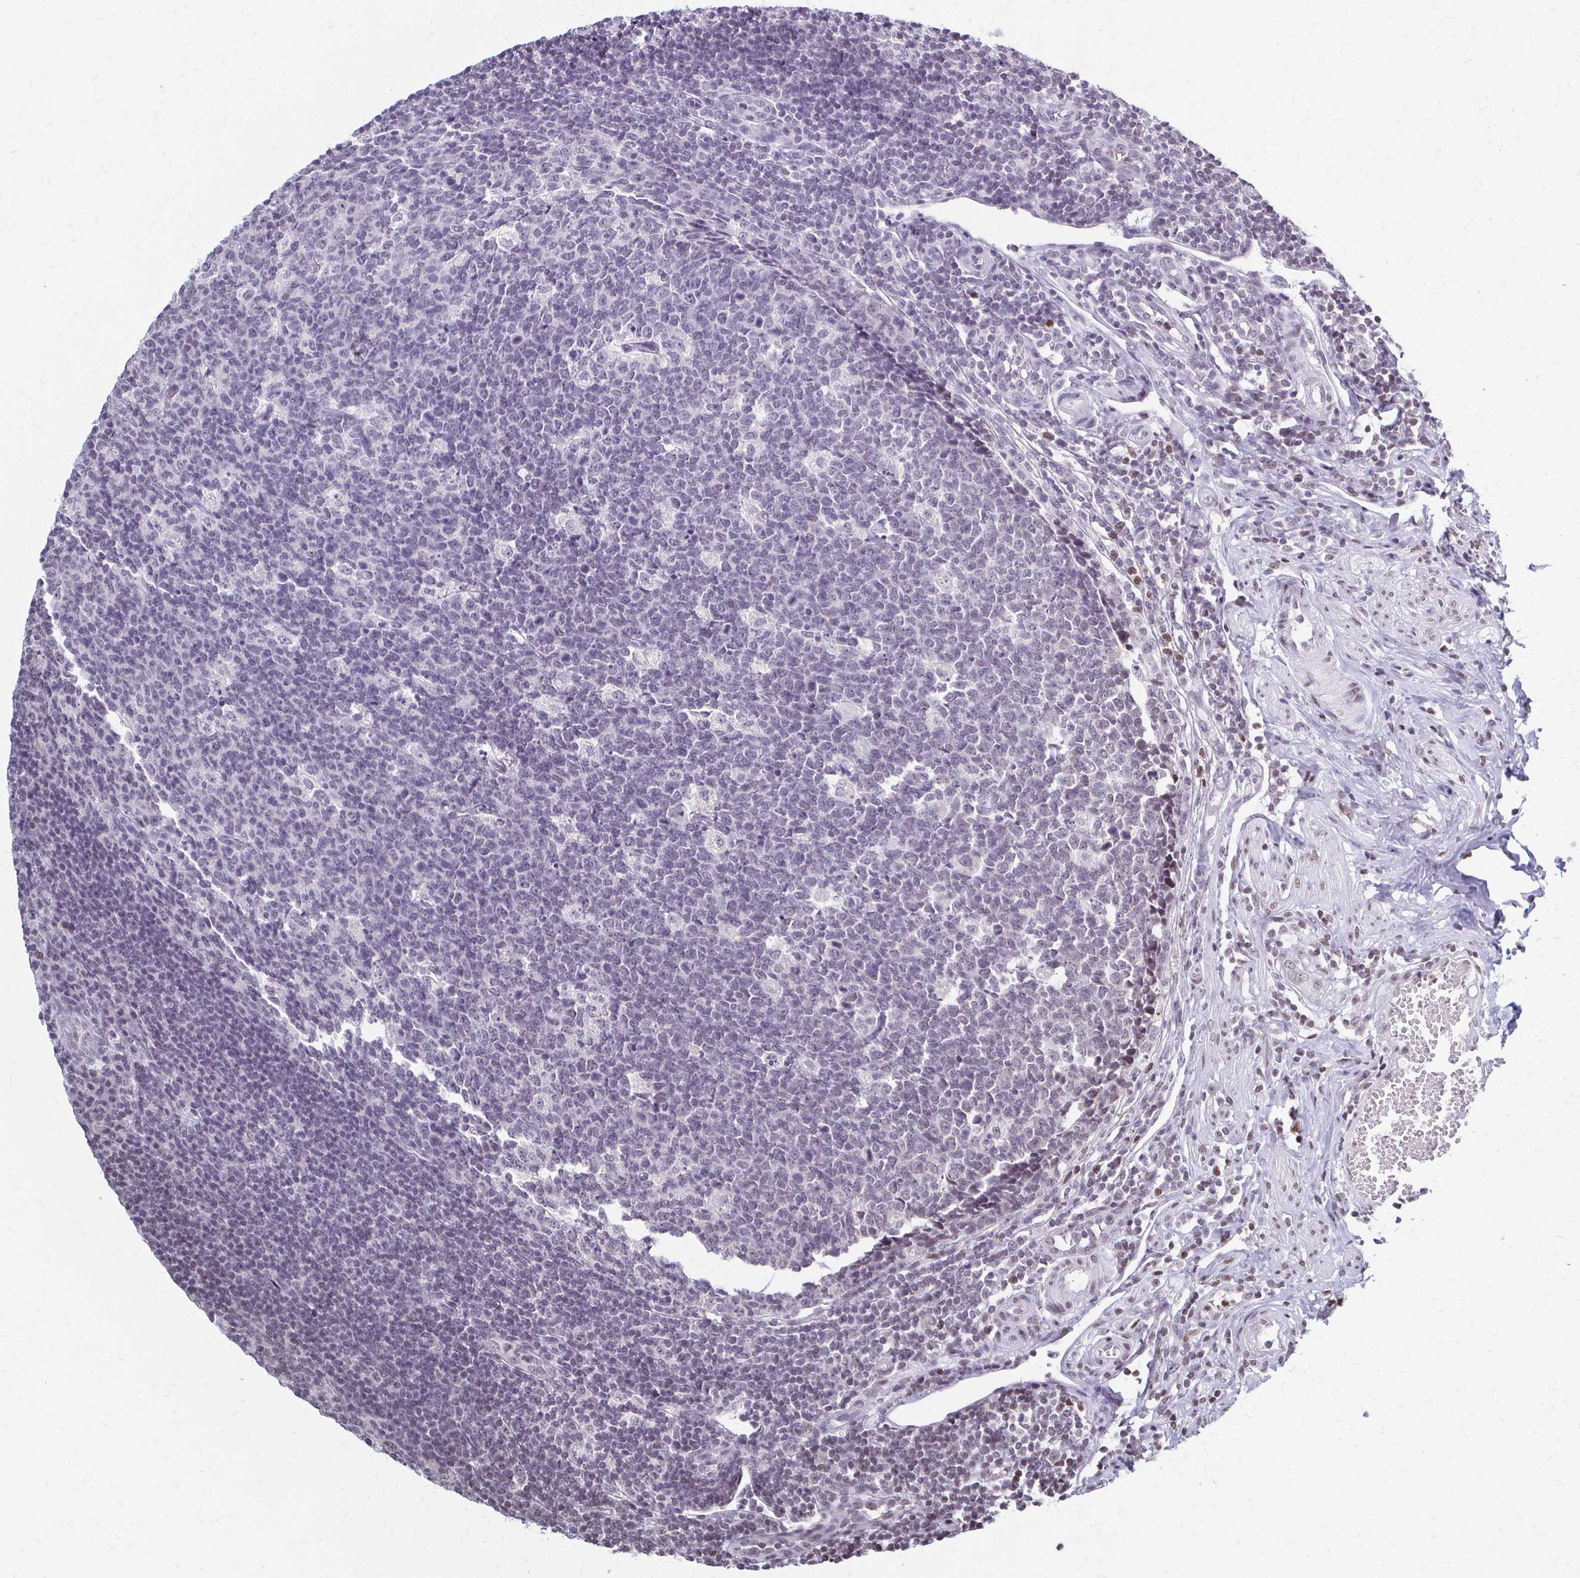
{"staining": {"intensity": "negative", "quantity": "none", "location": "none"}, "tissue": "appendix", "cell_type": "Glandular cells", "image_type": "normal", "snomed": [{"axis": "morphology", "description": "Normal tissue, NOS"}, {"axis": "topography", "description": "Appendix"}], "caption": "Immunohistochemistry (IHC) of unremarkable appendix shows no staining in glandular cells.", "gene": "HOXA9", "patient": {"sex": "male", "age": 18}}